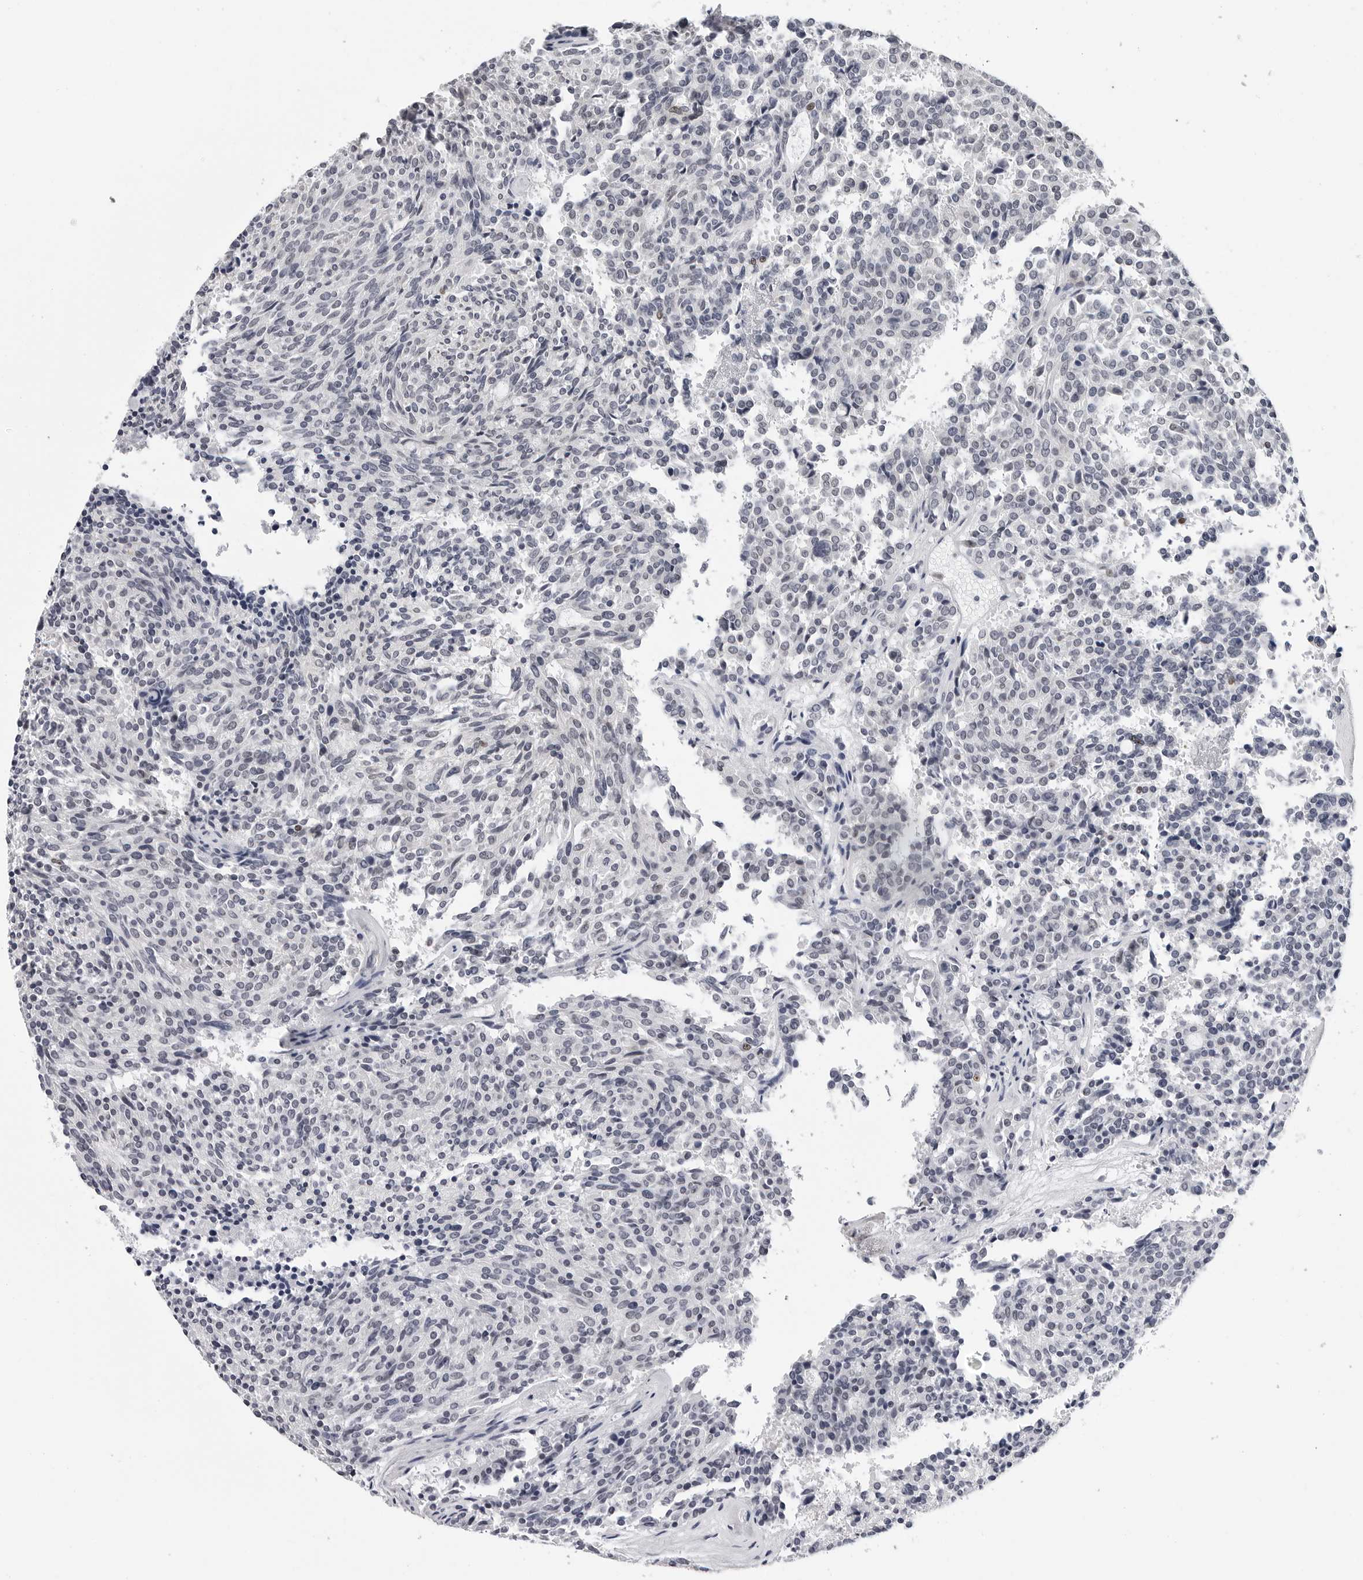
{"staining": {"intensity": "negative", "quantity": "none", "location": "none"}, "tissue": "carcinoid", "cell_type": "Tumor cells", "image_type": "cancer", "snomed": [{"axis": "morphology", "description": "Carcinoid, malignant, NOS"}, {"axis": "topography", "description": "Pancreas"}], "caption": "DAB (3,3'-diaminobenzidine) immunohistochemical staining of human carcinoid (malignant) displays no significant staining in tumor cells. (DAB immunohistochemistry with hematoxylin counter stain).", "gene": "GNL2", "patient": {"sex": "female", "age": 54}}